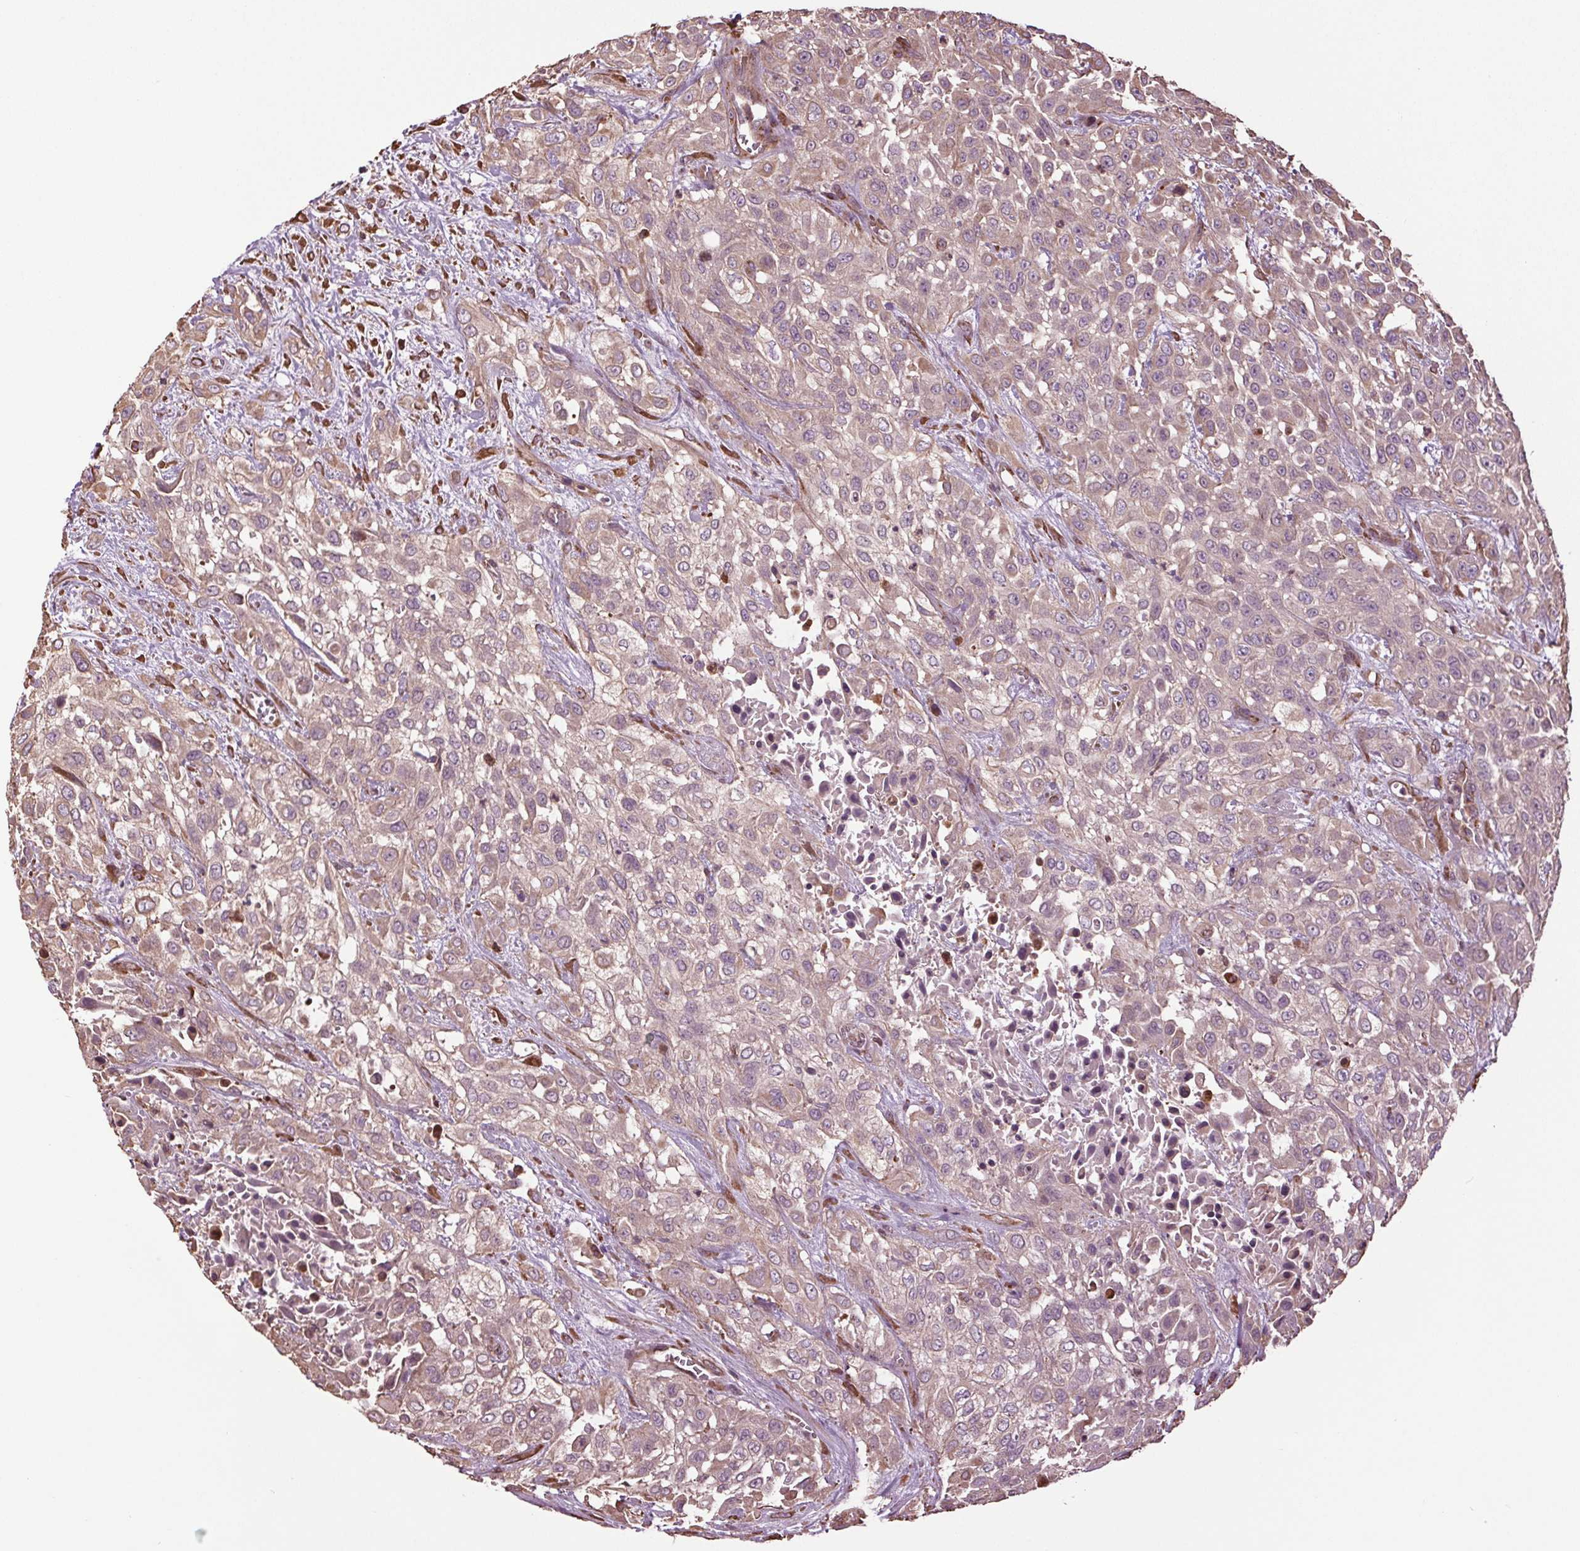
{"staining": {"intensity": "weak", "quantity": "25%-75%", "location": "cytoplasmic/membranous"}, "tissue": "urothelial cancer", "cell_type": "Tumor cells", "image_type": "cancer", "snomed": [{"axis": "morphology", "description": "Urothelial carcinoma, High grade"}, {"axis": "topography", "description": "Urinary bladder"}], "caption": "This is an image of immunohistochemistry (IHC) staining of urothelial cancer, which shows weak positivity in the cytoplasmic/membranous of tumor cells.", "gene": "RNPEP", "patient": {"sex": "male", "age": 57}}